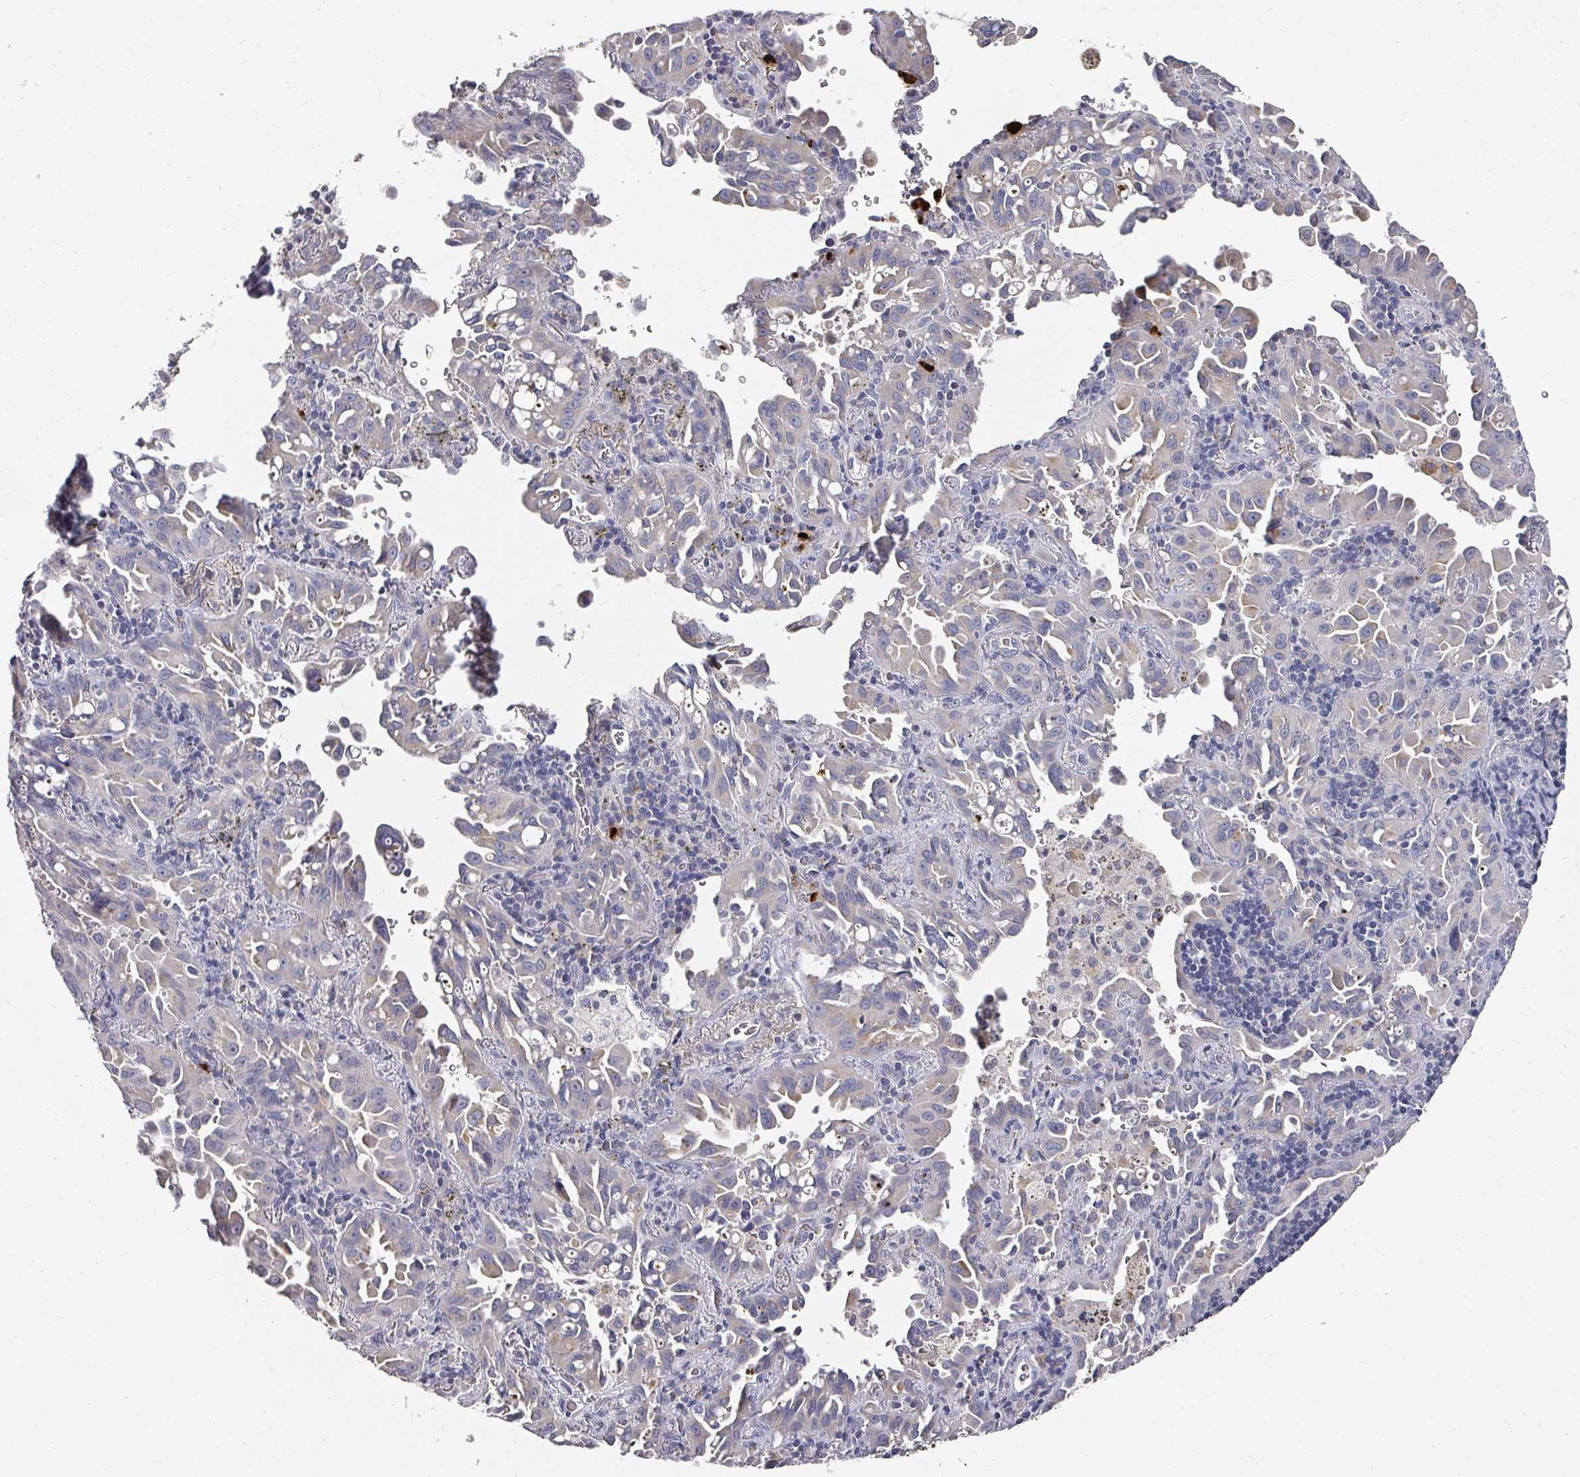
{"staining": {"intensity": "moderate", "quantity": "<25%", "location": "cytoplasmic/membranous"}, "tissue": "lung cancer", "cell_type": "Tumor cells", "image_type": "cancer", "snomed": [{"axis": "morphology", "description": "Adenocarcinoma, NOS"}, {"axis": "topography", "description": "Lung"}], "caption": "An immunohistochemistry (IHC) image of neoplastic tissue is shown. Protein staining in brown highlights moderate cytoplasmic/membranous positivity in lung cancer within tumor cells.", "gene": "CAMP", "patient": {"sex": "male", "age": 68}}